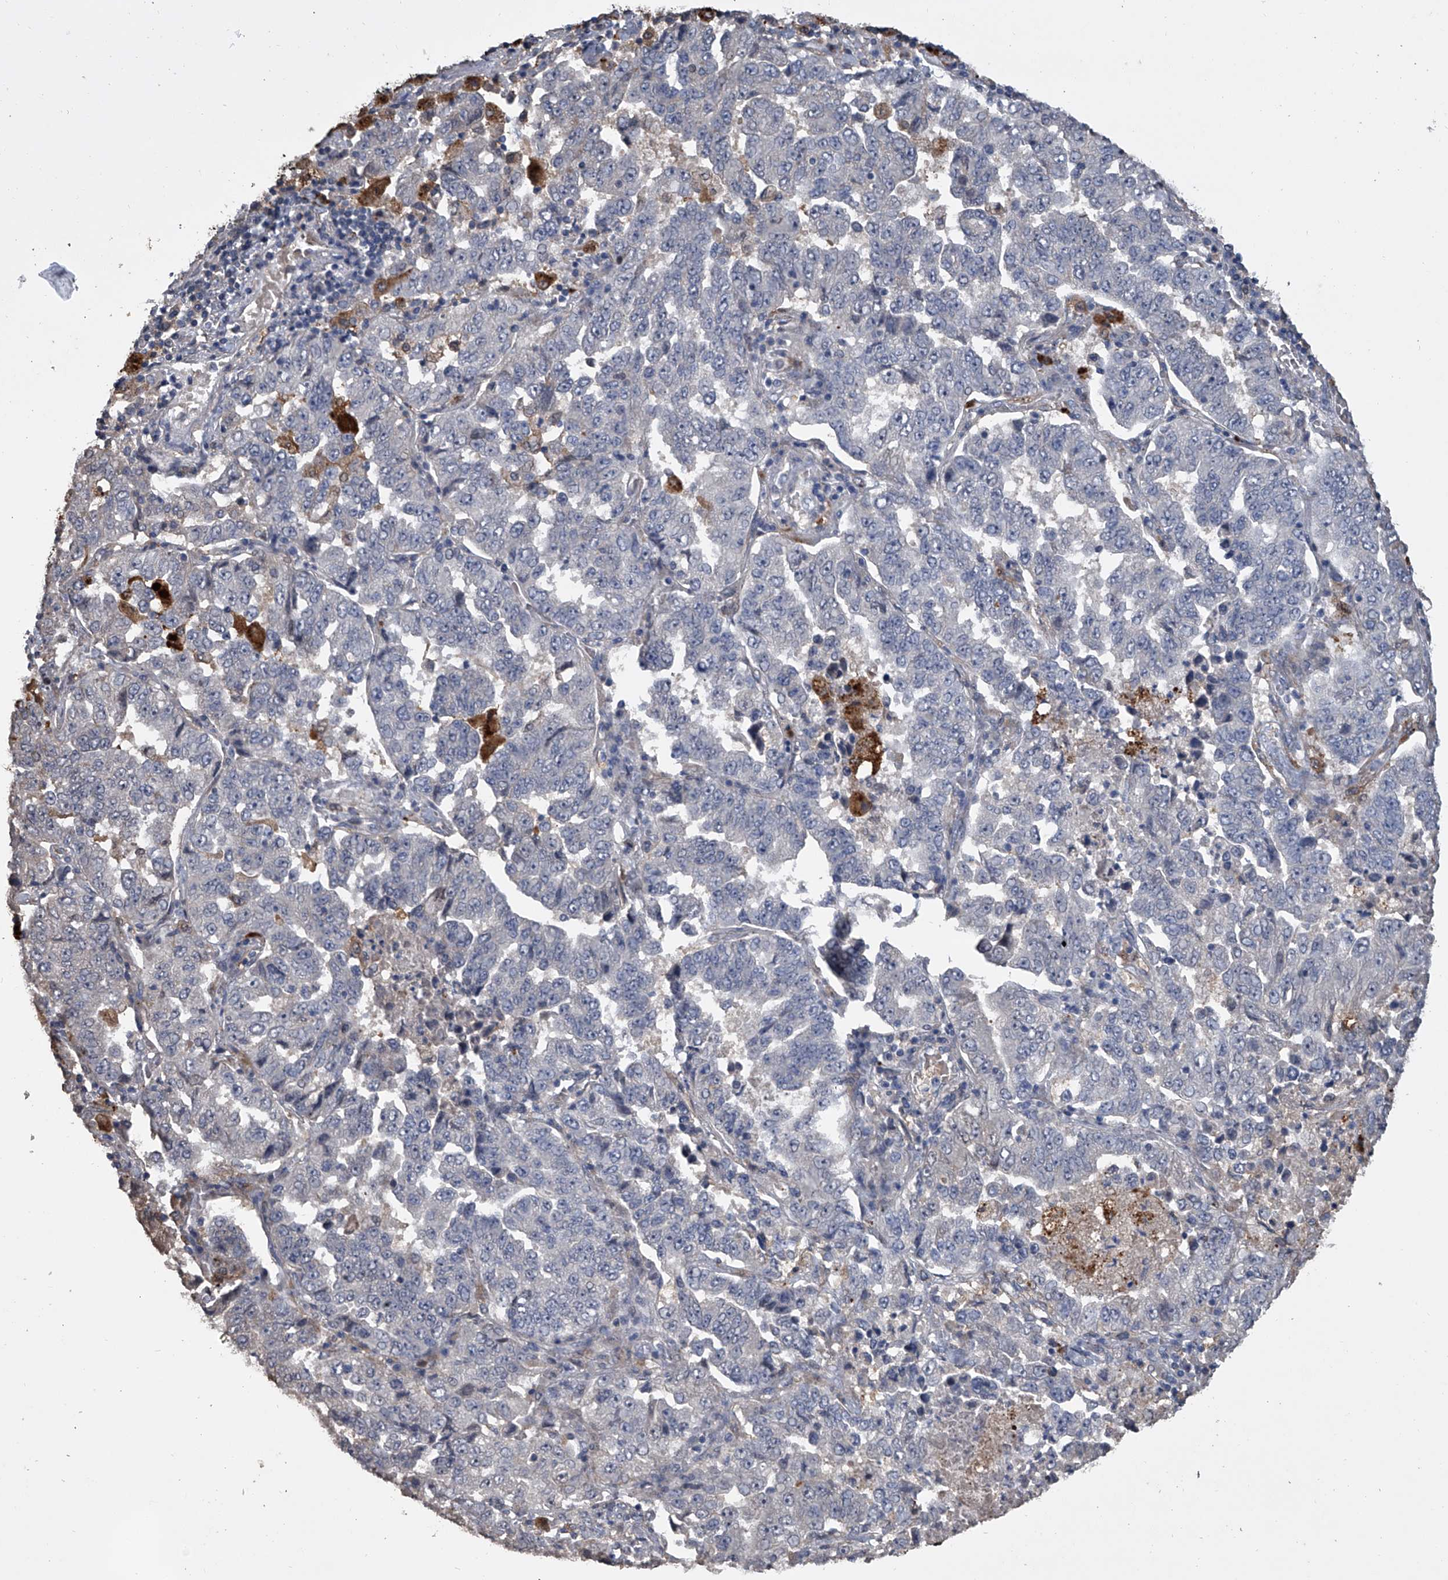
{"staining": {"intensity": "negative", "quantity": "none", "location": "none"}, "tissue": "lung cancer", "cell_type": "Tumor cells", "image_type": "cancer", "snomed": [{"axis": "morphology", "description": "Adenocarcinoma, NOS"}, {"axis": "topography", "description": "Lung"}], "caption": "High power microscopy photomicrograph of an immunohistochemistry (IHC) photomicrograph of adenocarcinoma (lung), revealing no significant staining in tumor cells.", "gene": "DOCK9", "patient": {"sex": "female", "age": 51}}